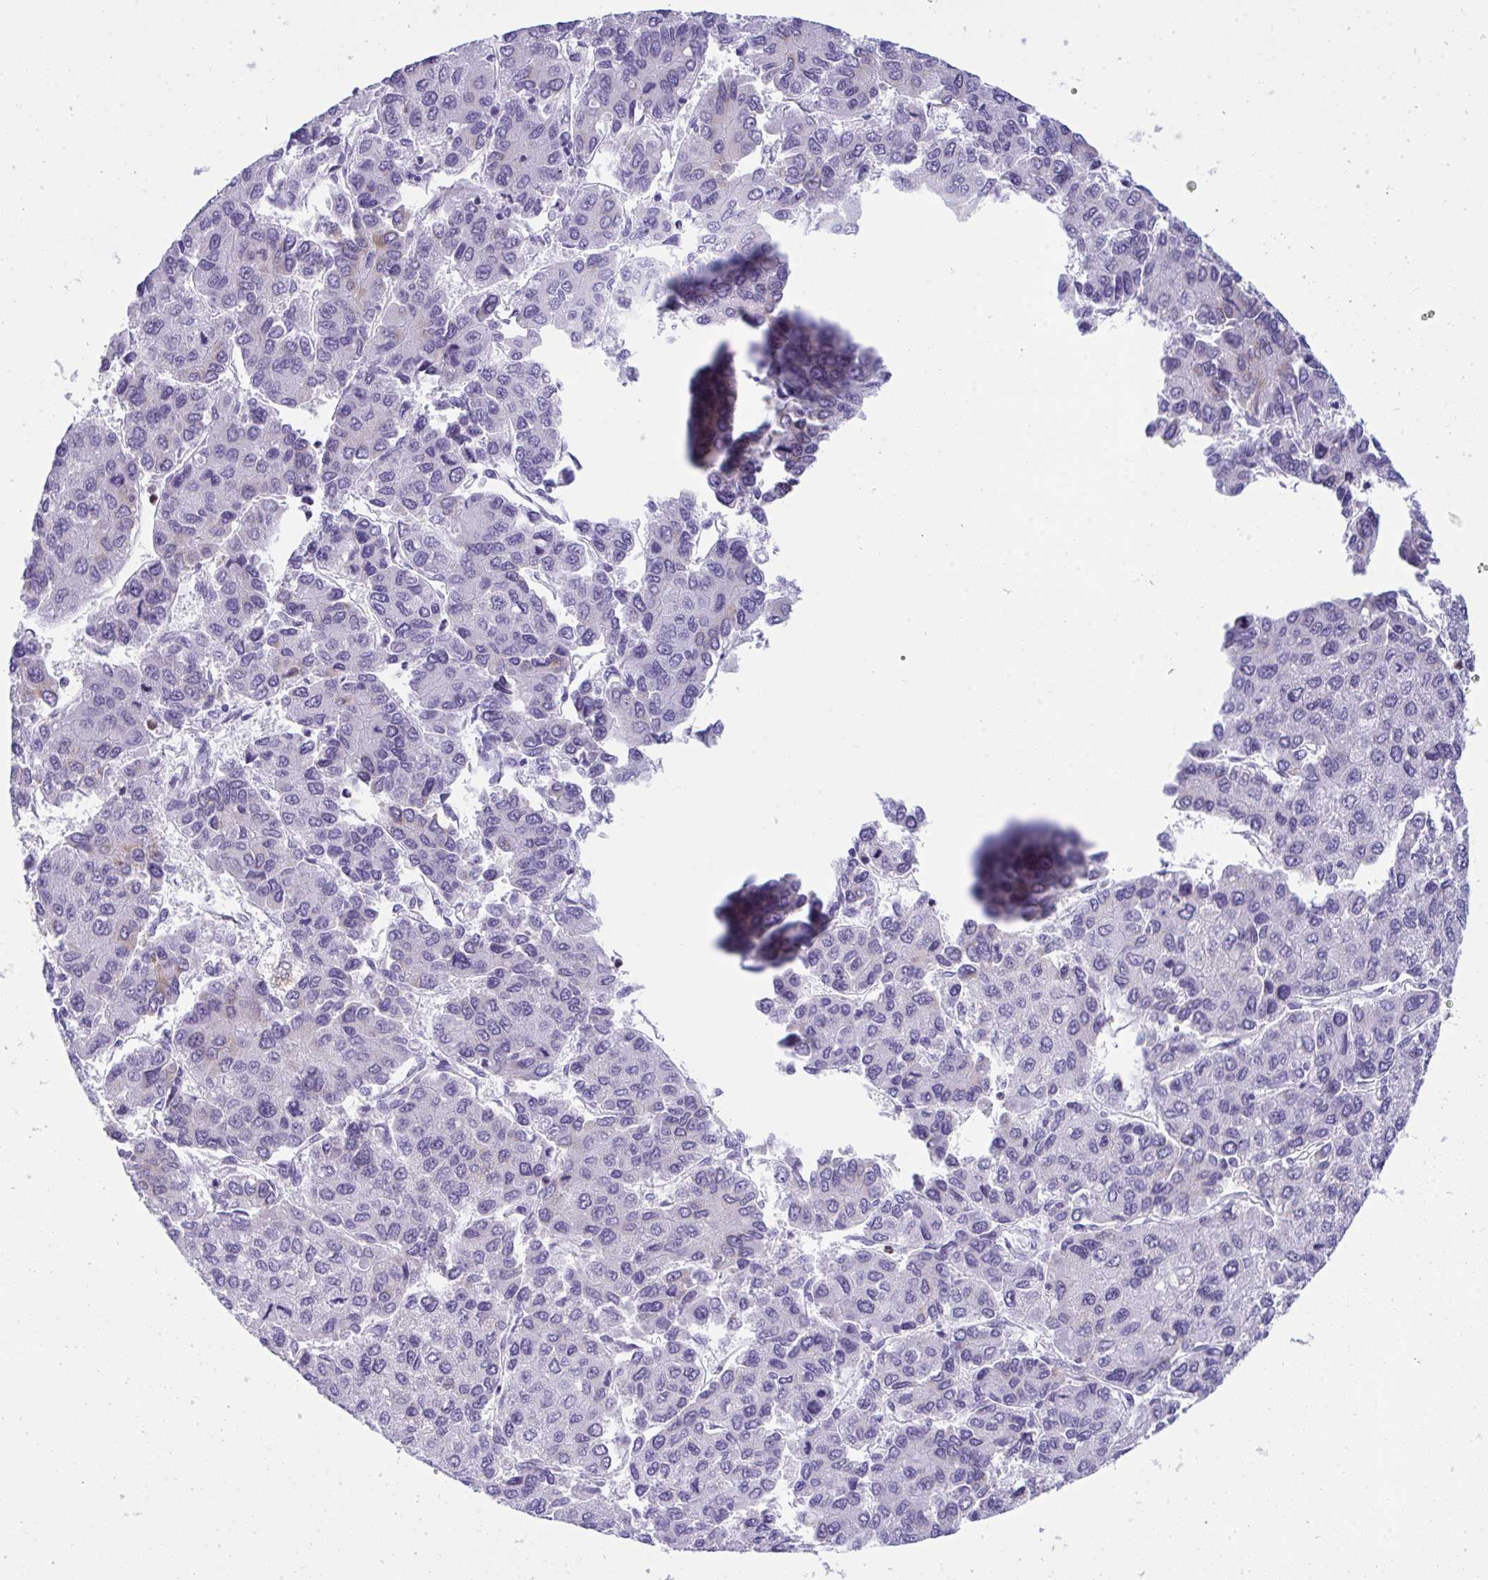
{"staining": {"intensity": "negative", "quantity": "none", "location": "none"}, "tissue": "liver cancer", "cell_type": "Tumor cells", "image_type": "cancer", "snomed": [{"axis": "morphology", "description": "Carcinoma, Hepatocellular, NOS"}, {"axis": "topography", "description": "Liver"}], "caption": "An immunohistochemistry histopathology image of liver hepatocellular carcinoma is shown. There is no staining in tumor cells of liver hepatocellular carcinoma. (DAB IHC with hematoxylin counter stain).", "gene": "PLA2G12B", "patient": {"sex": "female", "age": 66}}